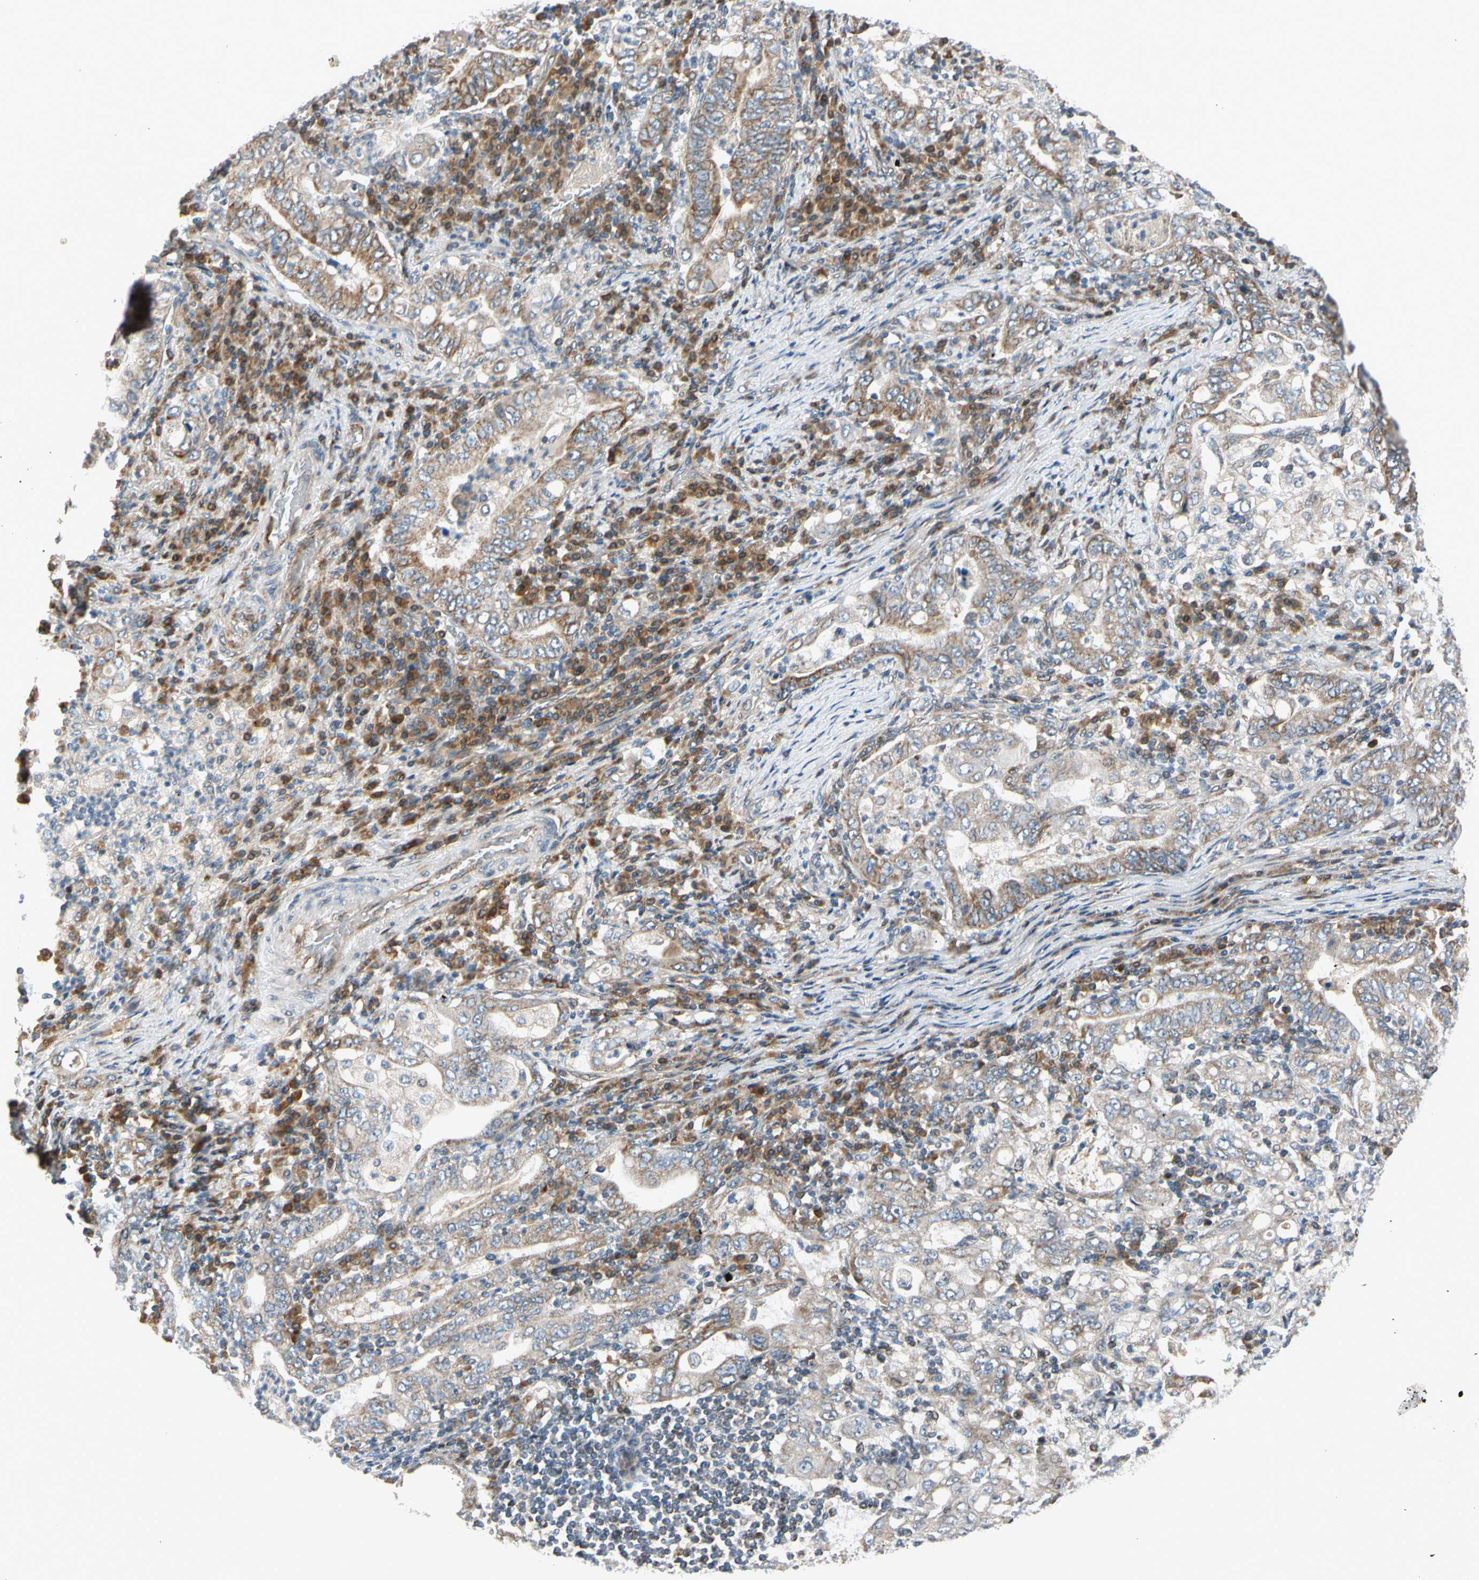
{"staining": {"intensity": "weak", "quantity": ">75%", "location": "cytoplasmic/membranous"}, "tissue": "stomach cancer", "cell_type": "Tumor cells", "image_type": "cancer", "snomed": [{"axis": "morphology", "description": "Normal tissue, NOS"}, {"axis": "morphology", "description": "Adenocarcinoma, NOS"}, {"axis": "topography", "description": "Esophagus"}, {"axis": "topography", "description": "Stomach, upper"}, {"axis": "topography", "description": "Peripheral nerve tissue"}], "caption": "High-power microscopy captured an IHC image of stomach cancer, revealing weak cytoplasmic/membranous positivity in about >75% of tumor cells.", "gene": "NPHP3", "patient": {"sex": "male", "age": 62}}